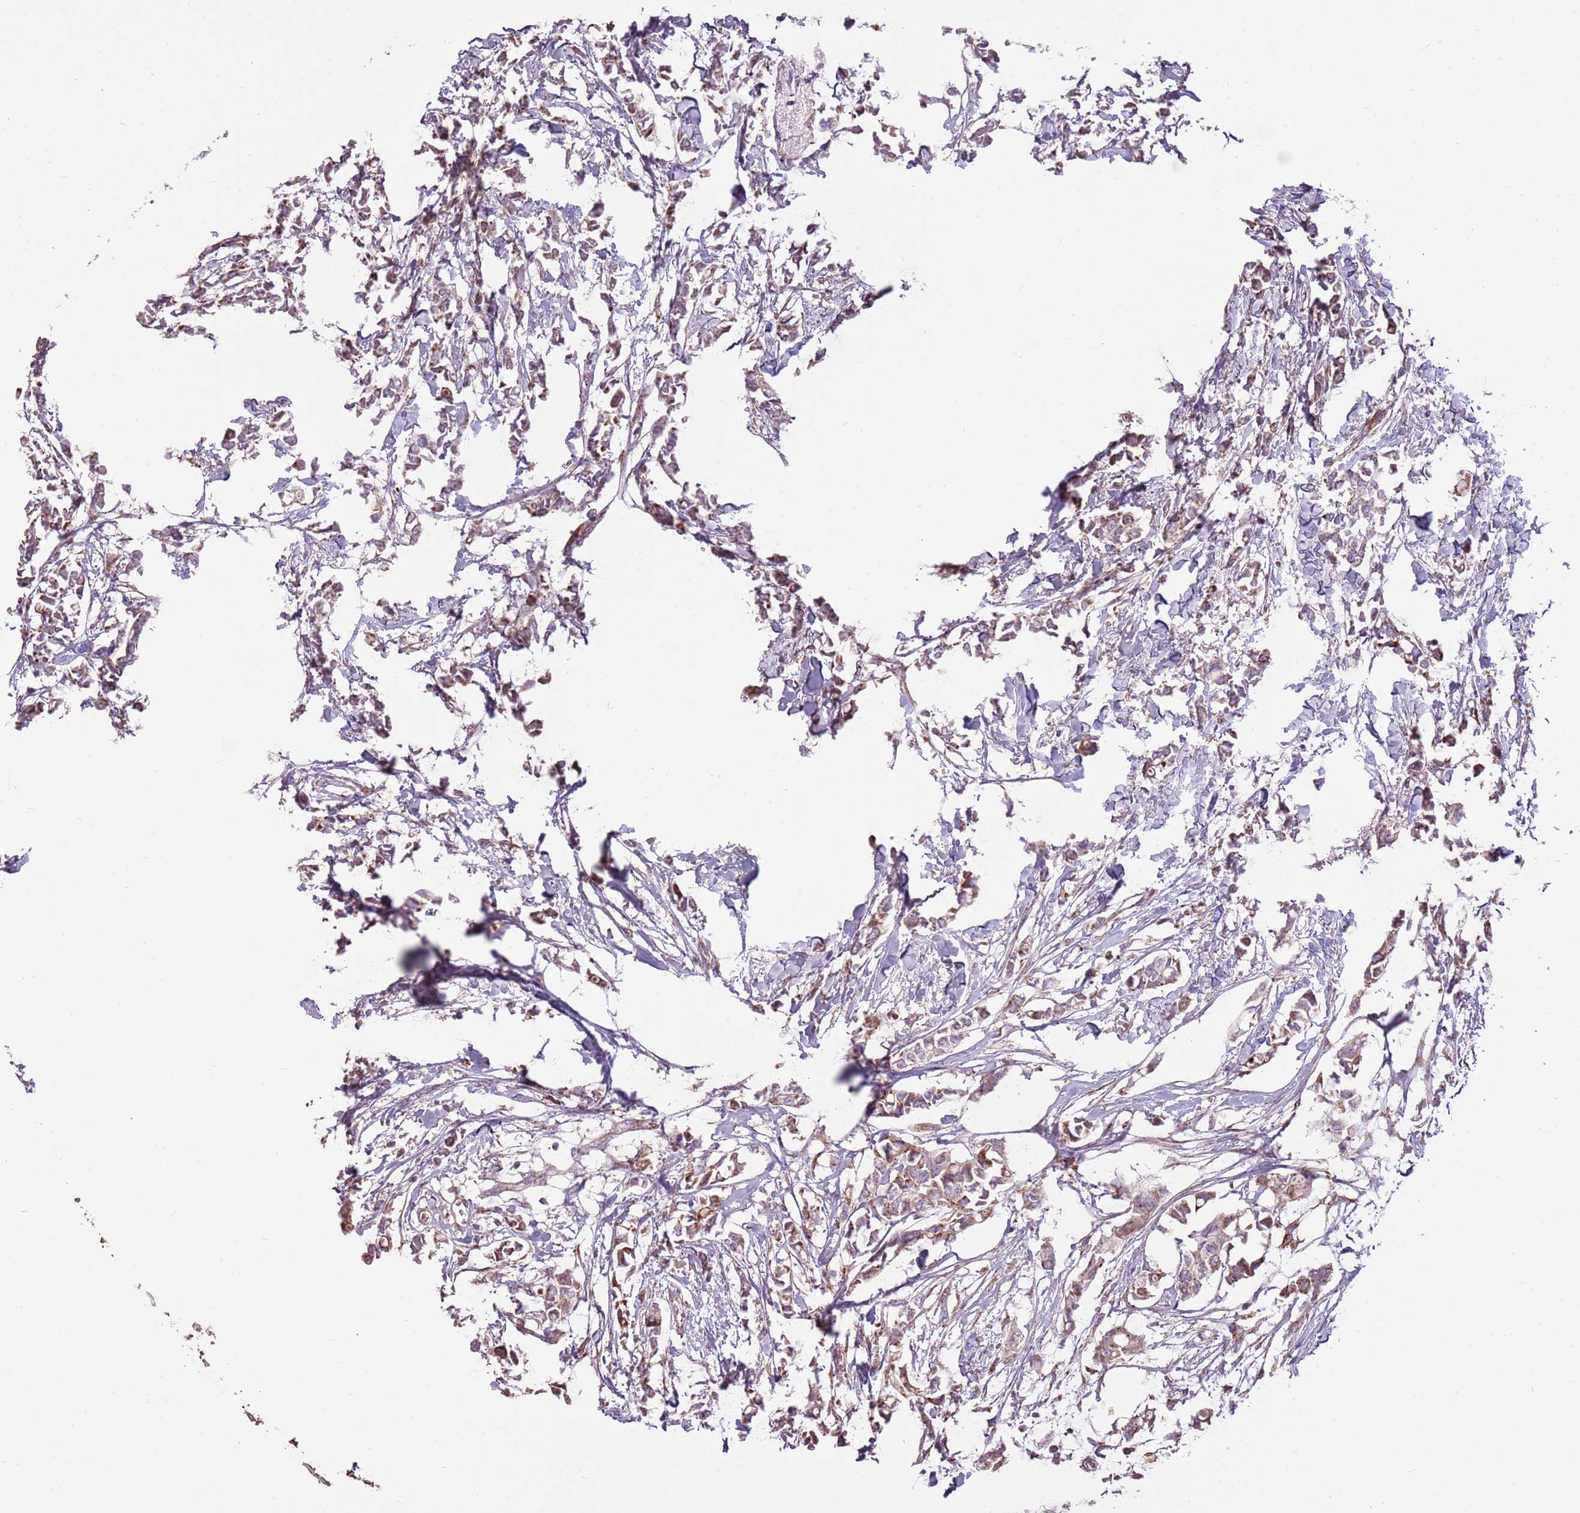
{"staining": {"intensity": "moderate", "quantity": ">75%", "location": "cytoplasmic/membranous"}, "tissue": "breast cancer", "cell_type": "Tumor cells", "image_type": "cancer", "snomed": [{"axis": "morphology", "description": "Duct carcinoma"}, {"axis": "topography", "description": "Breast"}], "caption": "Immunohistochemical staining of breast cancer (infiltrating ductal carcinoma) demonstrates medium levels of moderate cytoplasmic/membranous staining in about >75% of tumor cells.", "gene": "ZNF530", "patient": {"sex": "female", "age": 41}}